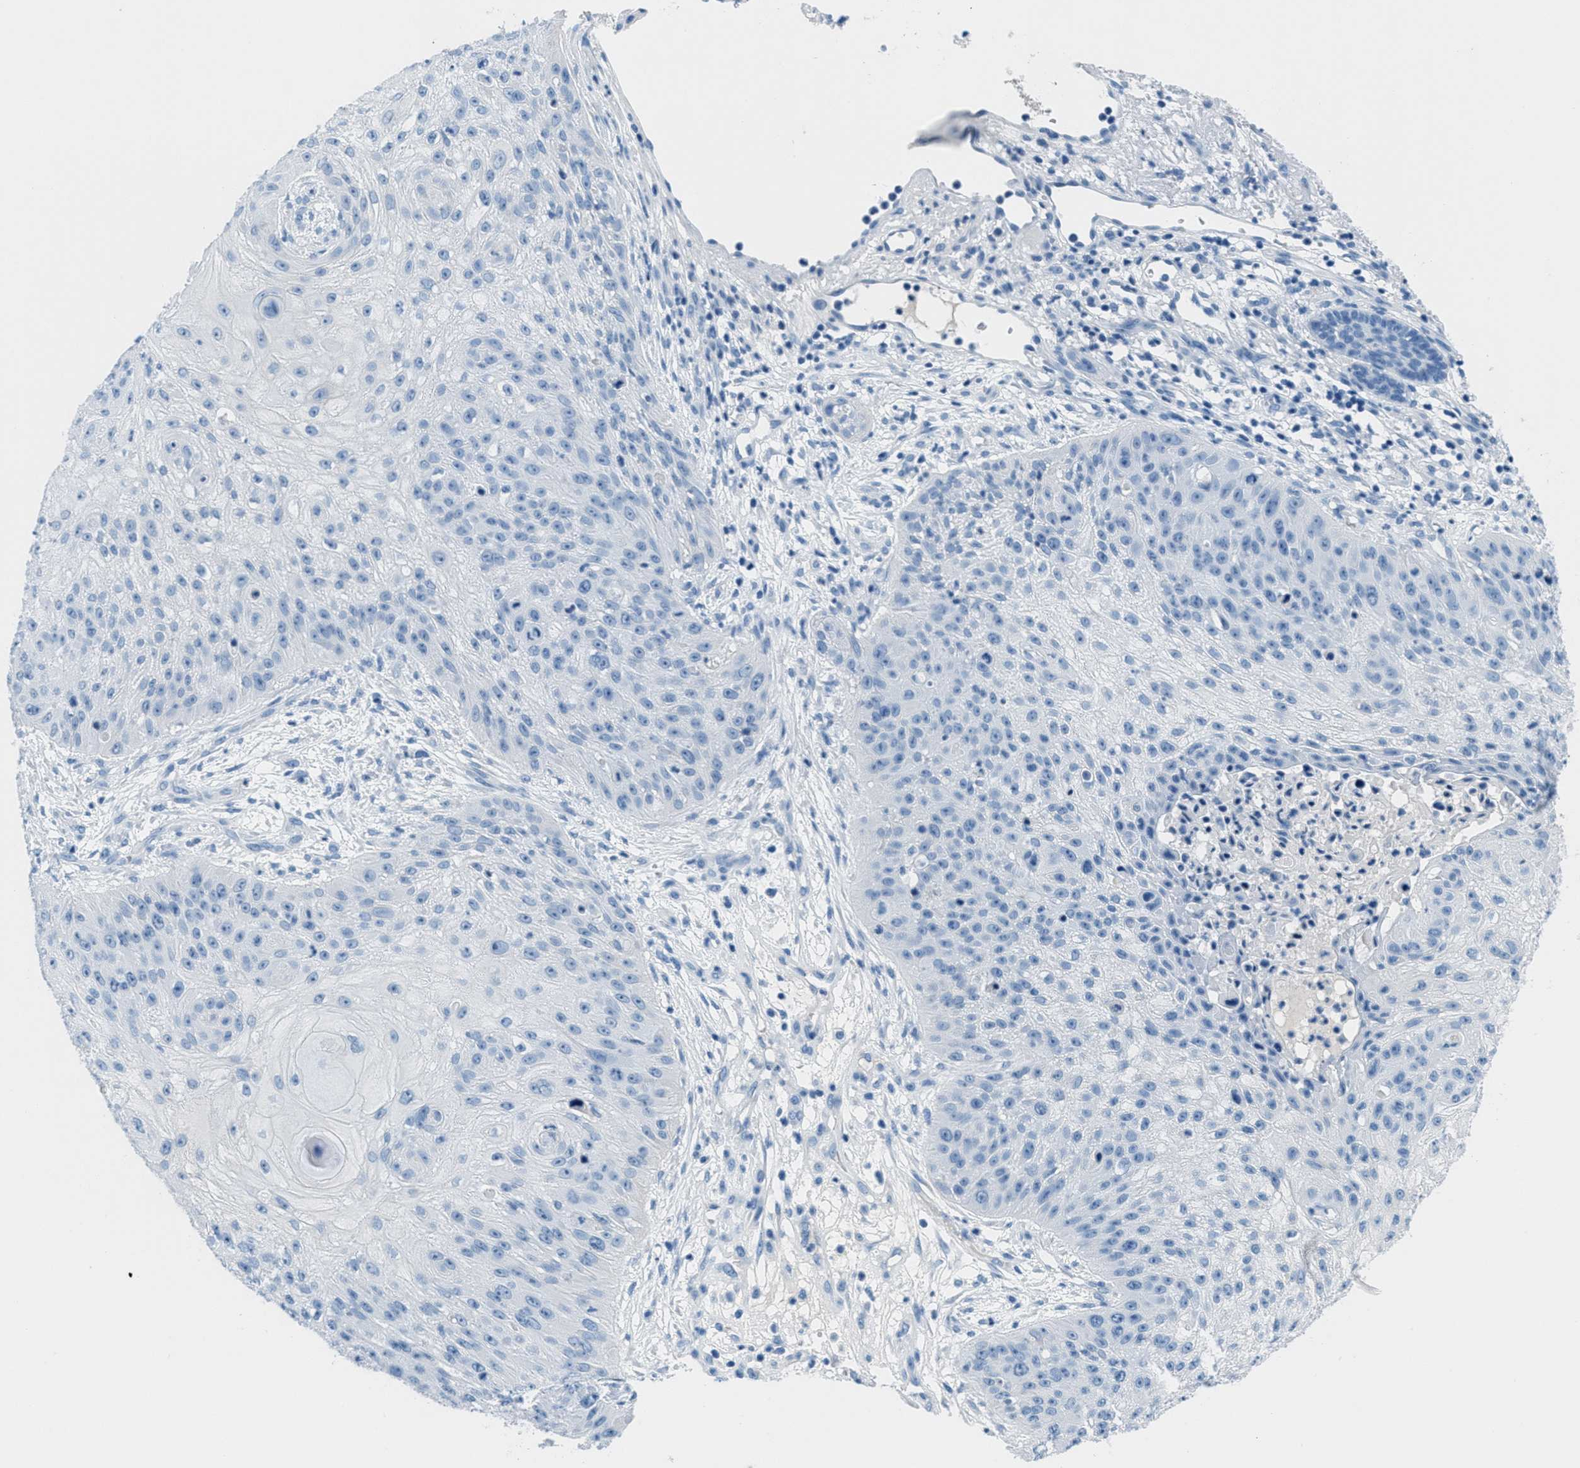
{"staining": {"intensity": "negative", "quantity": "none", "location": "none"}, "tissue": "skin cancer", "cell_type": "Tumor cells", "image_type": "cancer", "snomed": [{"axis": "morphology", "description": "Squamous cell carcinoma, NOS"}, {"axis": "topography", "description": "Skin"}], "caption": "A micrograph of squamous cell carcinoma (skin) stained for a protein displays no brown staining in tumor cells.", "gene": "MGARP", "patient": {"sex": "female", "age": 80}}